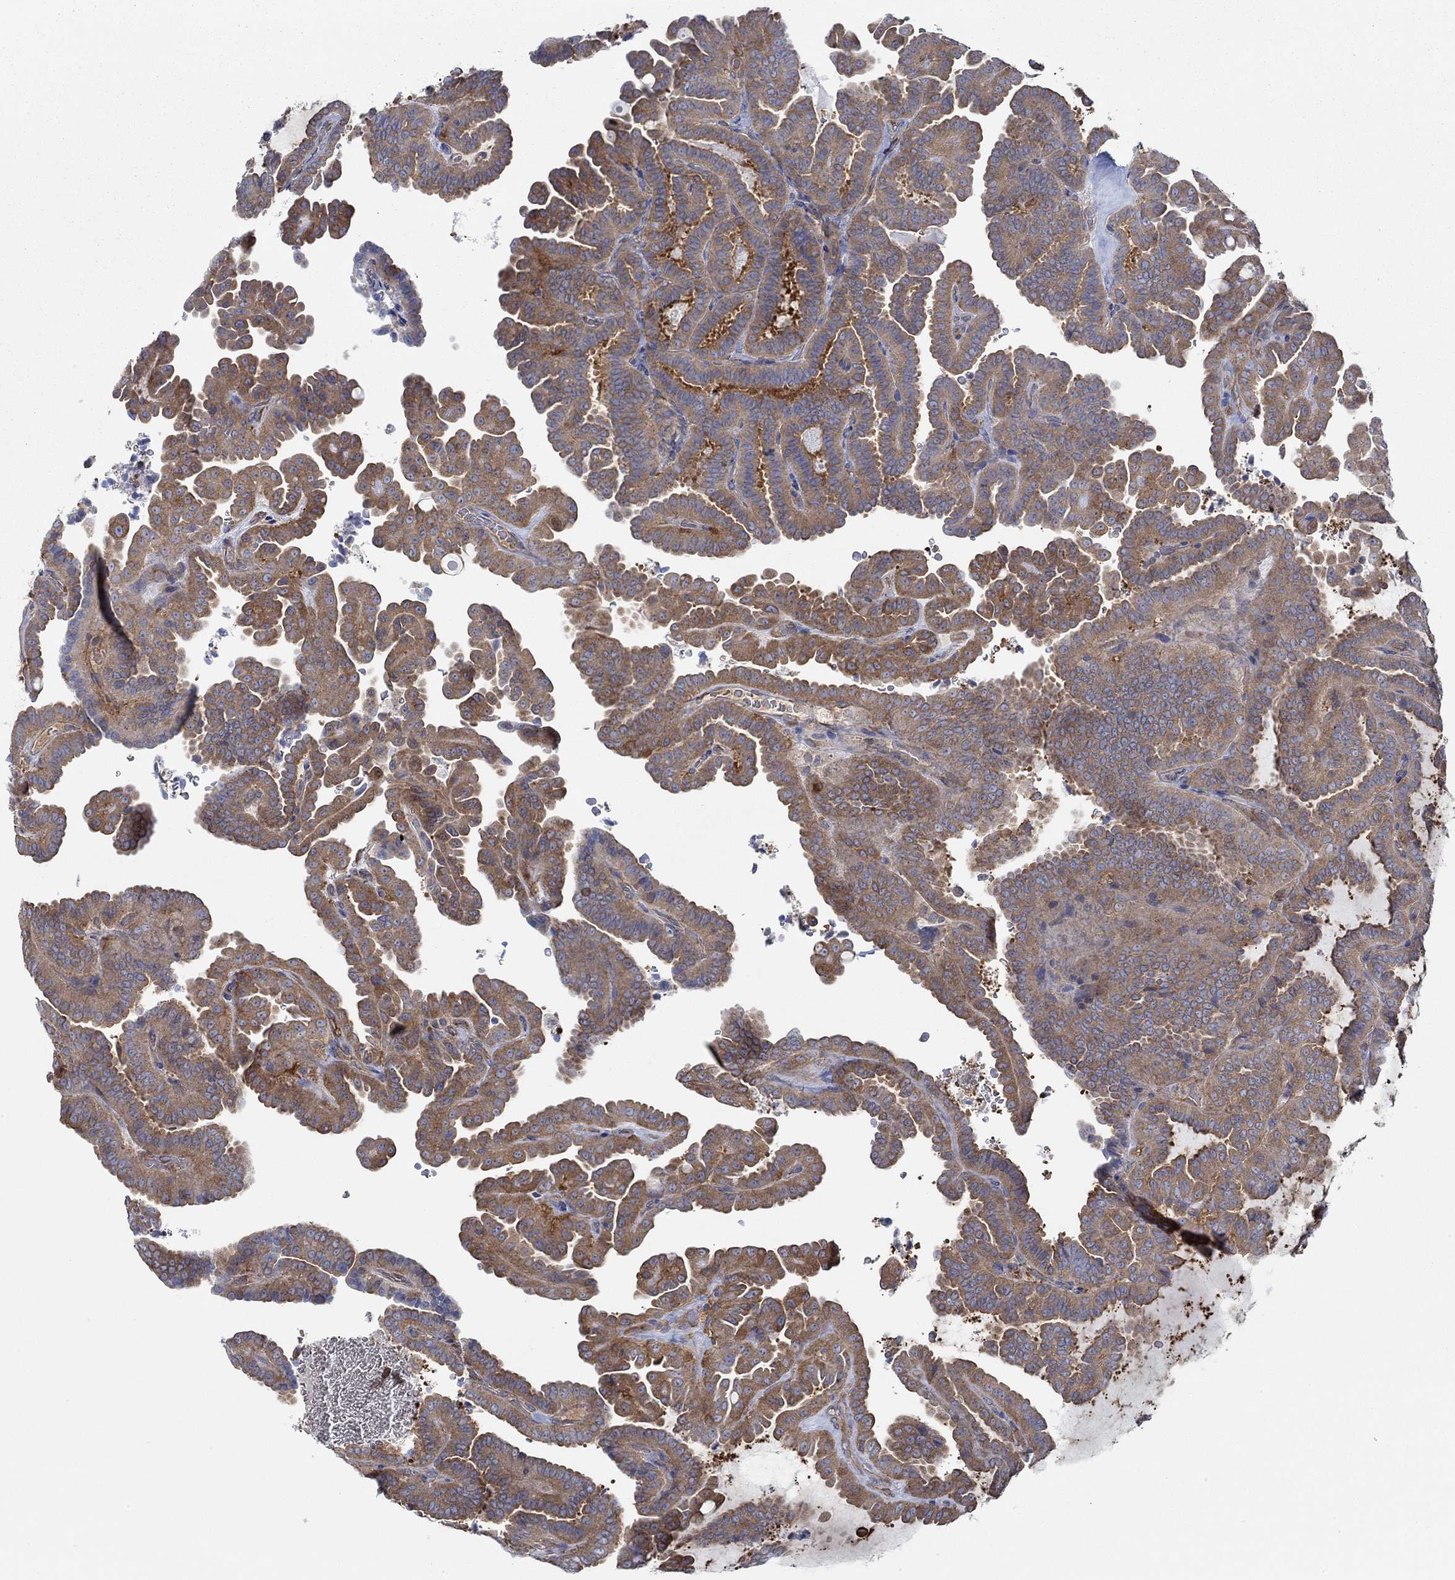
{"staining": {"intensity": "strong", "quantity": ">75%", "location": "cytoplasmic/membranous"}, "tissue": "thyroid cancer", "cell_type": "Tumor cells", "image_type": "cancer", "snomed": [{"axis": "morphology", "description": "Papillary adenocarcinoma, NOS"}, {"axis": "topography", "description": "Thyroid gland"}], "caption": "A brown stain labels strong cytoplasmic/membranous positivity of a protein in human papillary adenocarcinoma (thyroid) tumor cells.", "gene": "SPAG9", "patient": {"sex": "female", "age": 39}}